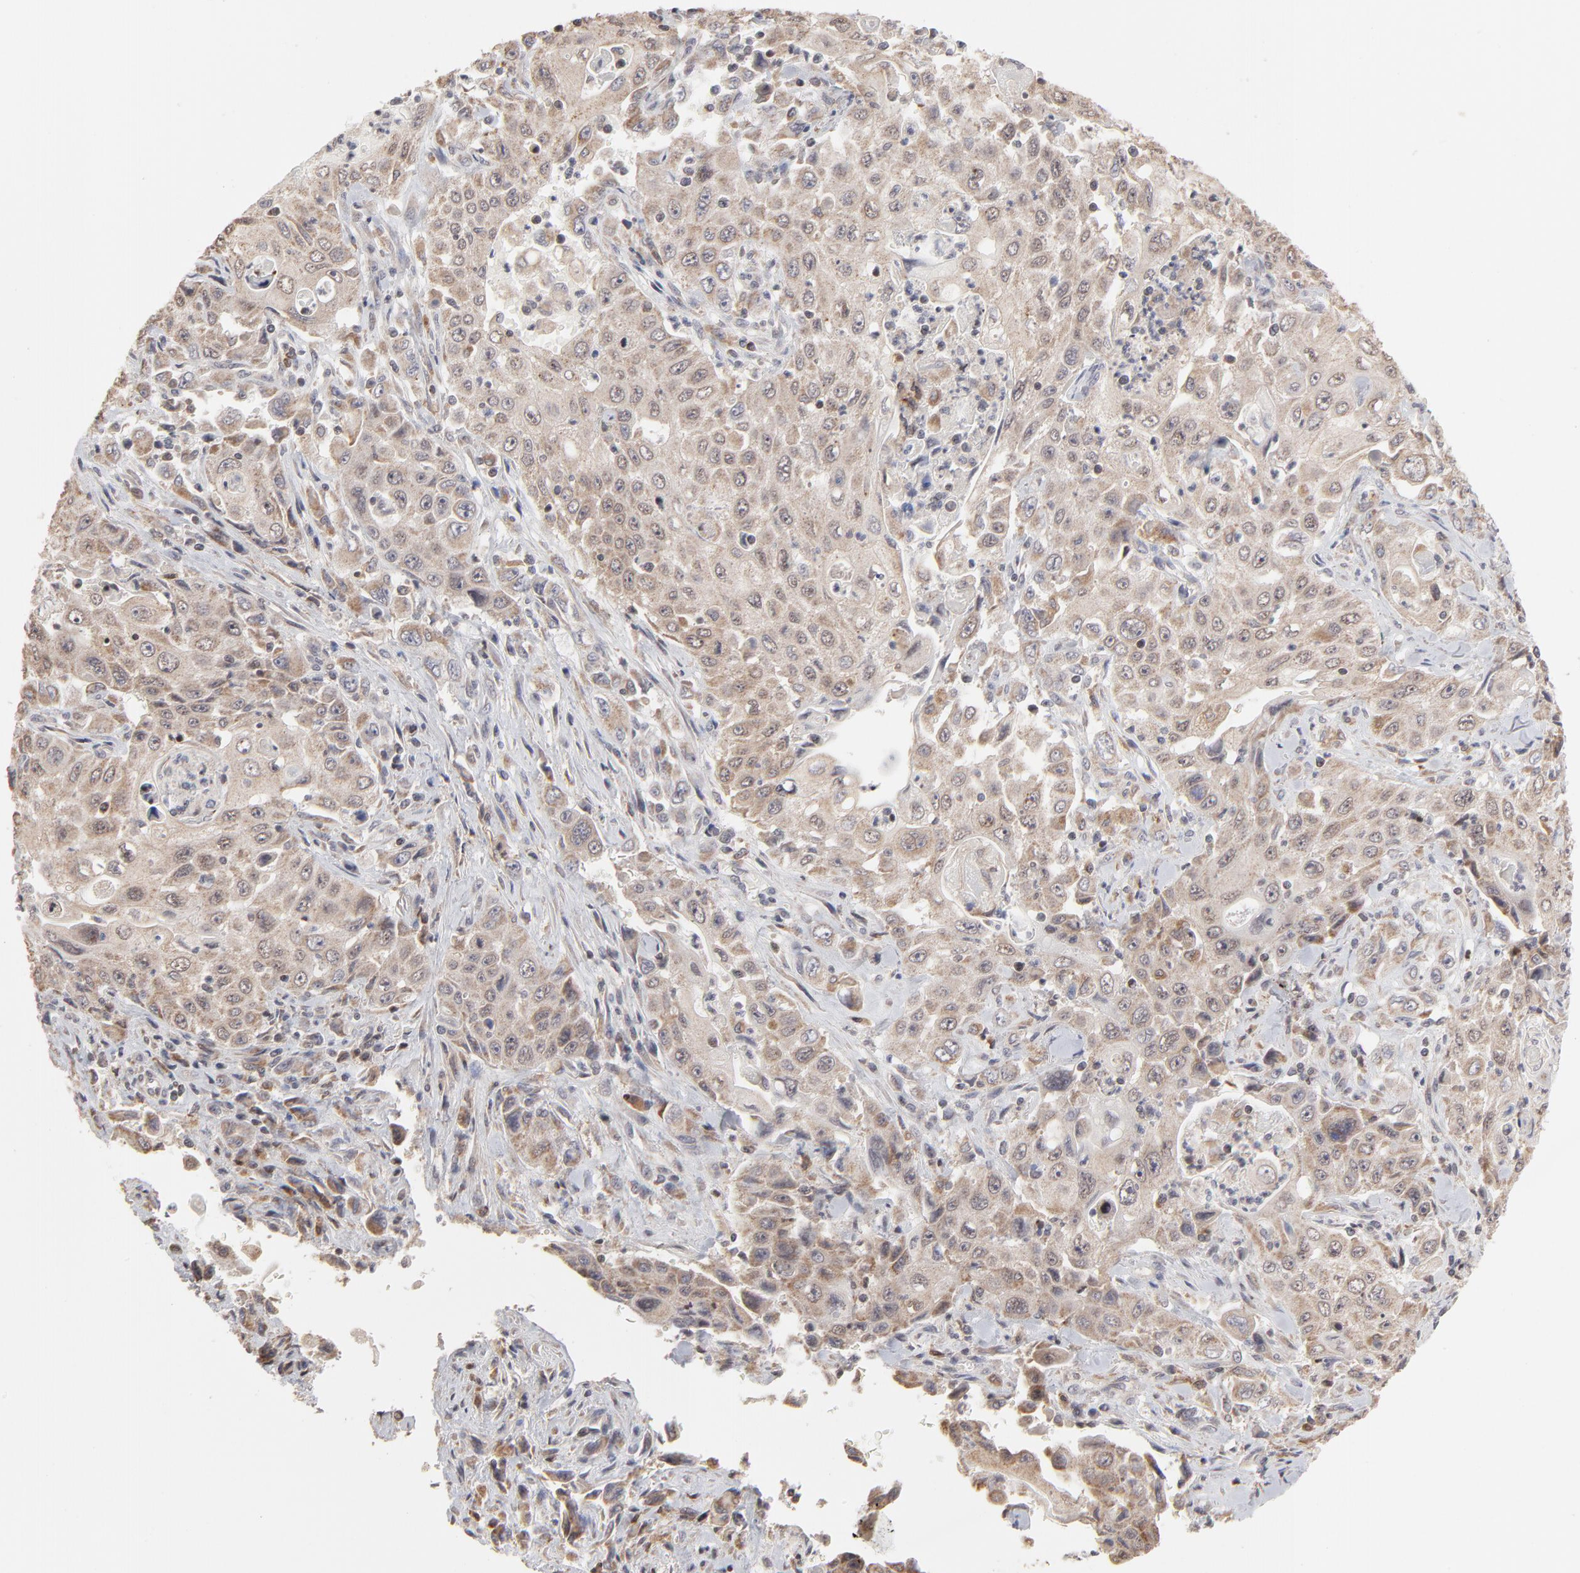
{"staining": {"intensity": "weak", "quantity": ">75%", "location": "cytoplasmic/membranous"}, "tissue": "pancreatic cancer", "cell_type": "Tumor cells", "image_type": "cancer", "snomed": [{"axis": "morphology", "description": "Adenocarcinoma, NOS"}, {"axis": "topography", "description": "Pancreas"}], "caption": "Immunohistochemistry (IHC) photomicrograph of neoplastic tissue: human adenocarcinoma (pancreatic) stained using IHC reveals low levels of weak protein expression localized specifically in the cytoplasmic/membranous of tumor cells, appearing as a cytoplasmic/membranous brown color.", "gene": "ARIH1", "patient": {"sex": "male", "age": 70}}